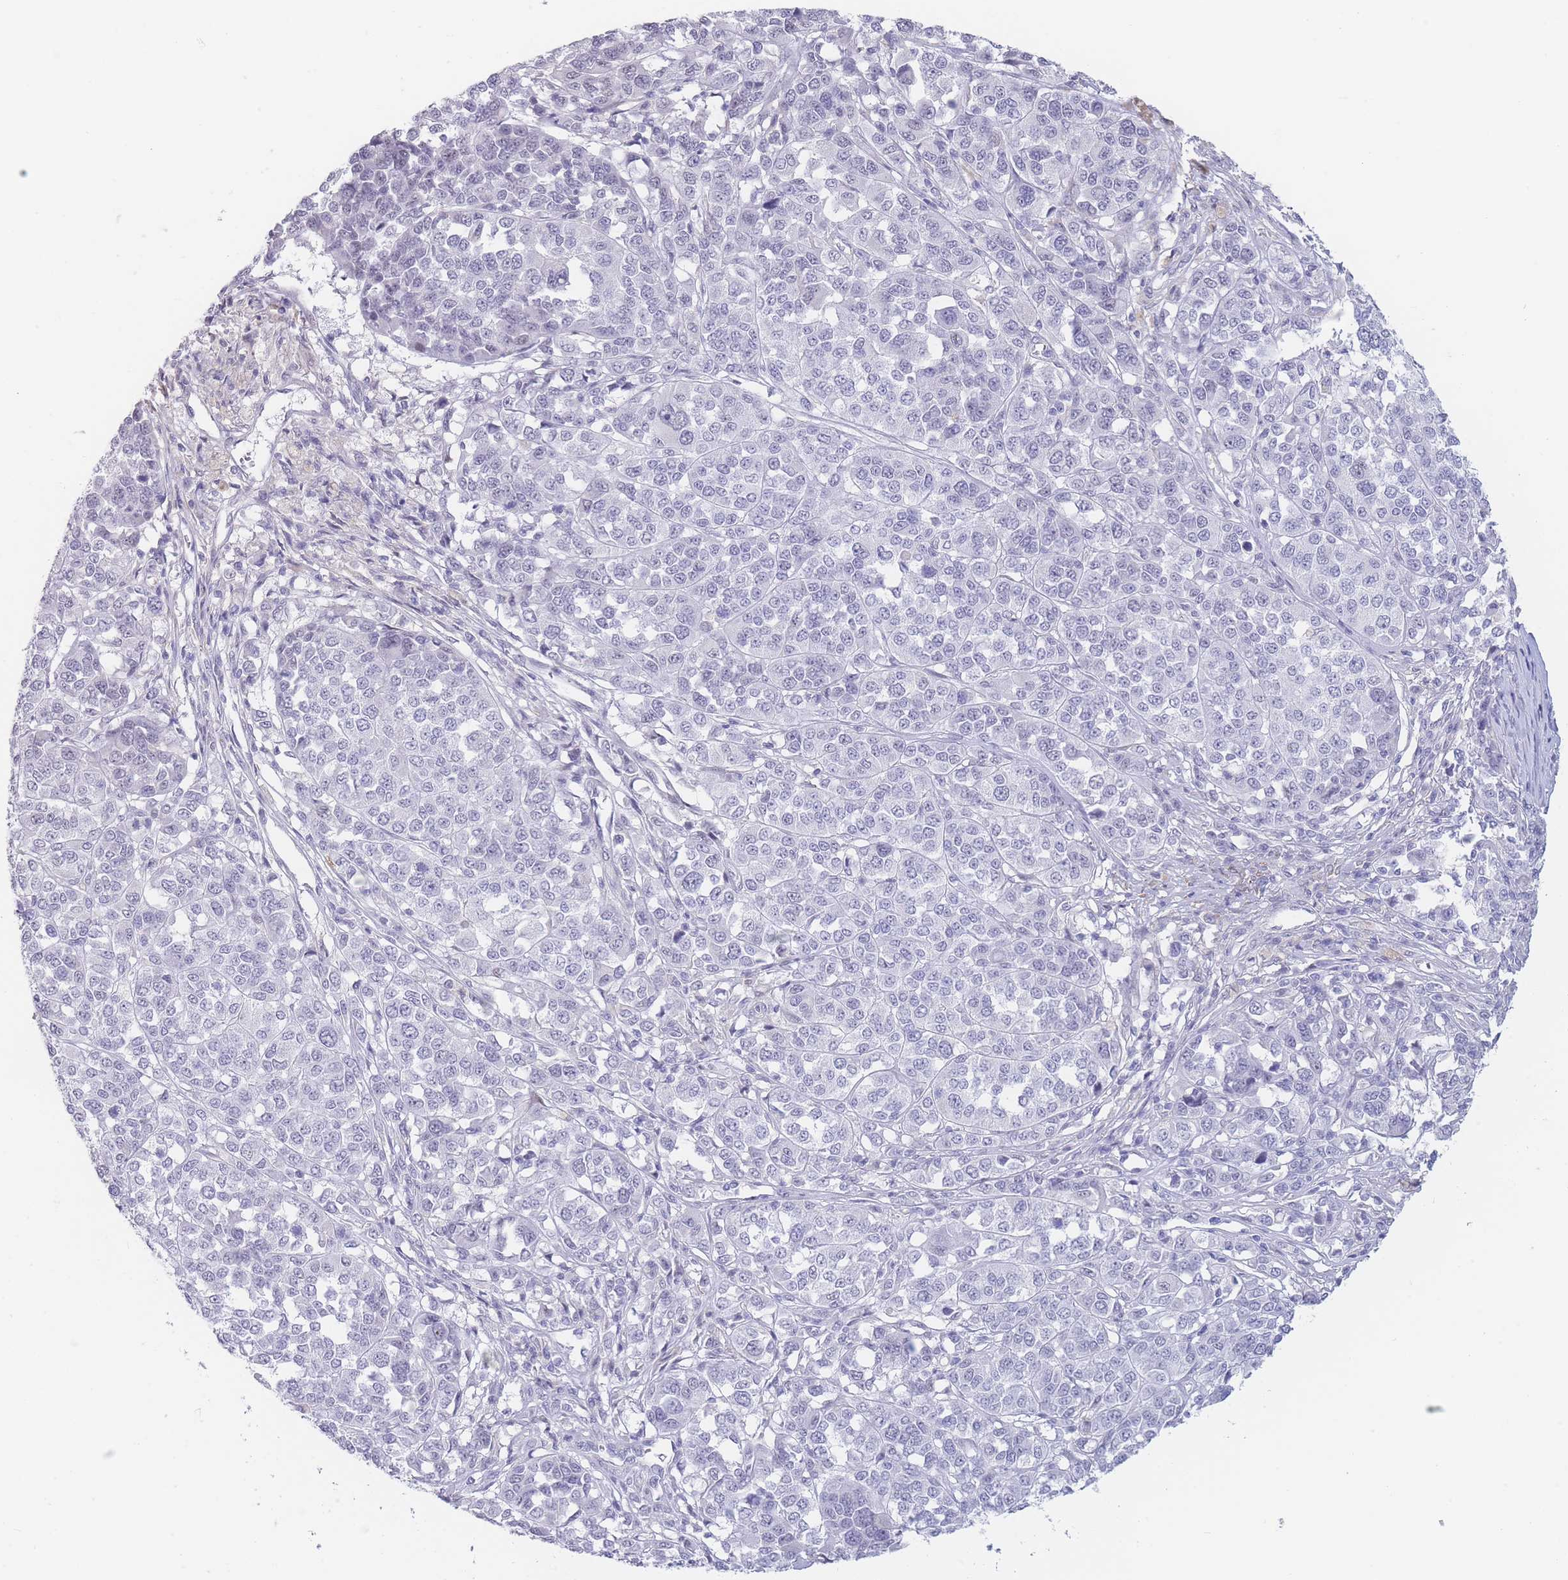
{"staining": {"intensity": "negative", "quantity": "none", "location": "none"}, "tissue": "melanoma", "cell_type": "Tumor cells", "image_type": "cancer", "snomed": [{"axis": "morphology", "description": "Malignant melanoma, Metastatic site"}, {"axis": "topography", "description": "Lymph node"}], "caption": "This photomicrograph is of melanoma stained with immunohistochemistry (IHC) to label a protein in brown with the nuclei are counter-stained blue. There is no positivity in tumor cells.", "gene": "ASAP3", "patient": {"sex": "male", "age": 44}}